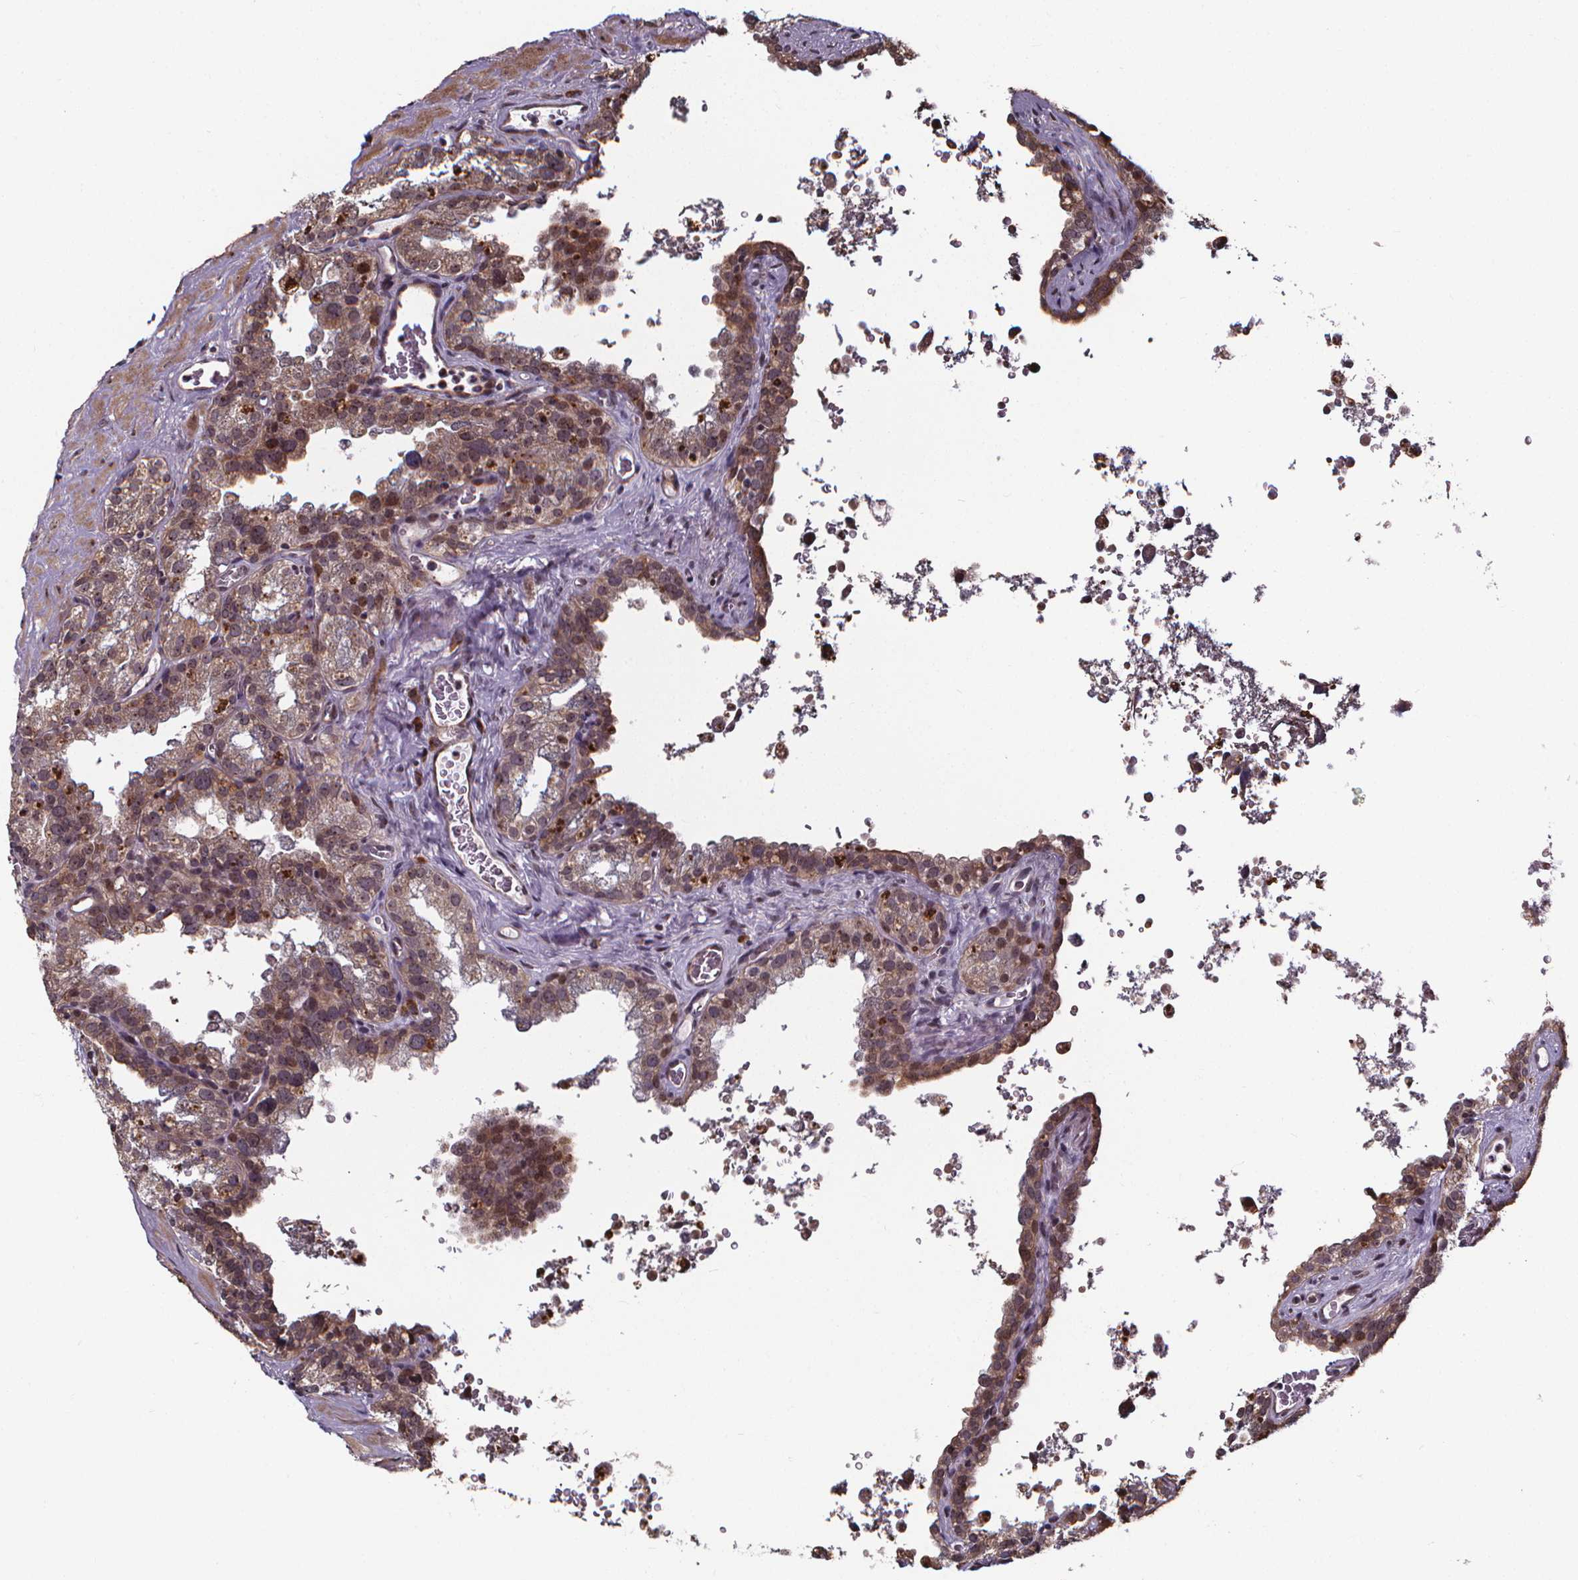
{"staining": {"intensity": "weak", "quantity": "25%-75%", "location": "cytoplasmic/membranous,nuclear"}, "tissue": "seminal vesicle", "cell_type": "Glandular cells", "image_type": "normal", "snomed": [{"axis": "morphology", "description": "Normal tissue, NOS"}, {"axis": "topography", "description": "Prostate"}, {"axis": "topography", "description": "Seminal veicle"}], "caption": "An IHC image of benign tissue is shown. Protein staining in brown highlights weak cytoplasmic/membranous,nuclear positivity in seminal vesicle within glandular cells.", "gene": "DDIT3", "patient": {"sex": "male", "age": 71}}